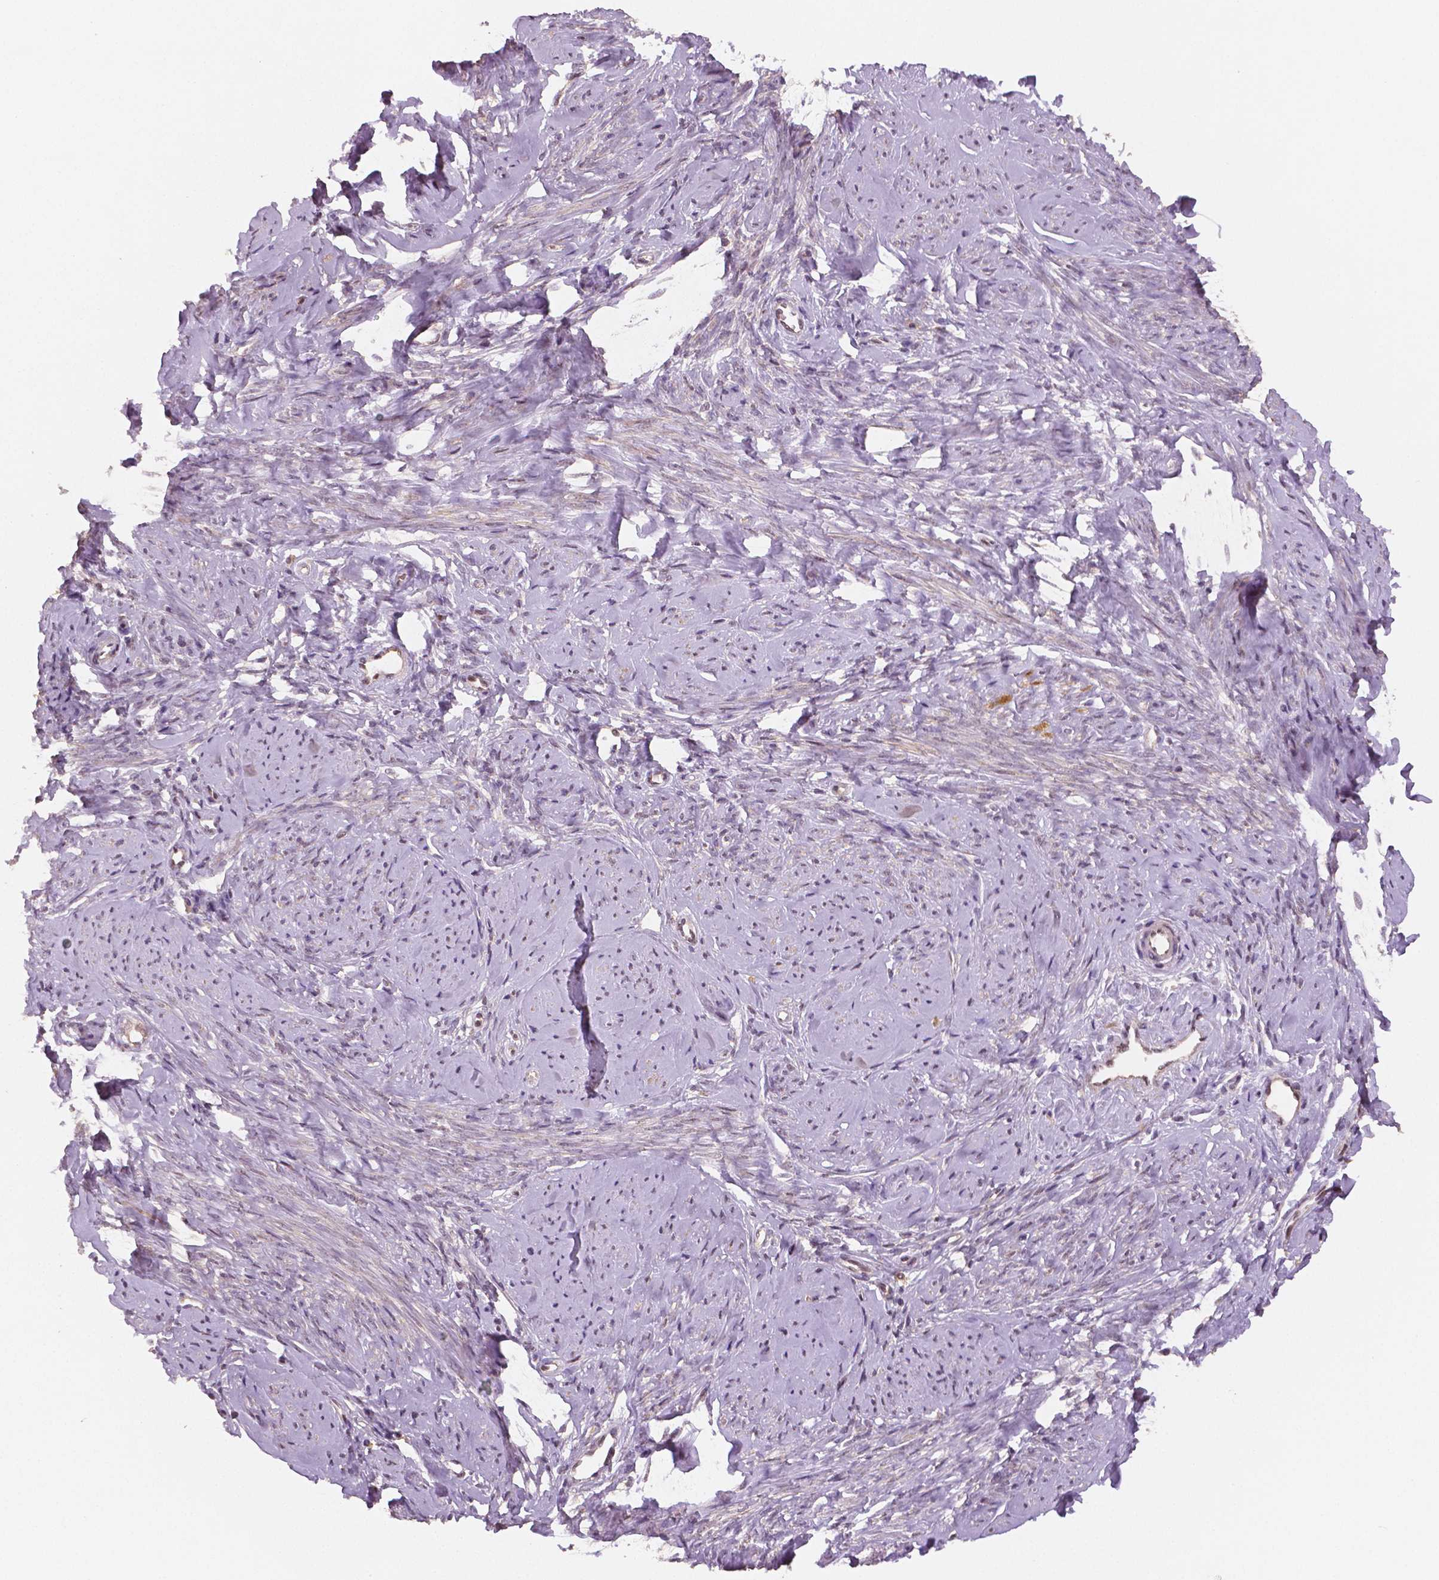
{"staining": {"intensity": "moderate", "quantity": "25%-75%", "location": "cytoplasmic/membranous"}, "tissue": "smooth muscle", "cell_type": "Smooth muscle cells", "image_type": "normal", "snomed": [{"axis": "morphology", "description": "Normal tissue, NOS"}, {"axis": "topography", "description": "Smooth muscle"}], "caption": "The micrograph reveals a brown stain indicating the presence of a protein in the cytoplasmic/membranous of smooth muscle cells in smooth muscle. The staining is performed using DAB (3,3'-diaminobenzidine) brown chromogen to label protein expression. The nuclei are counter-stained blue using hematoxylin.", "gene": "STAT3", "patient": {"sex": "female", "age": 48}}